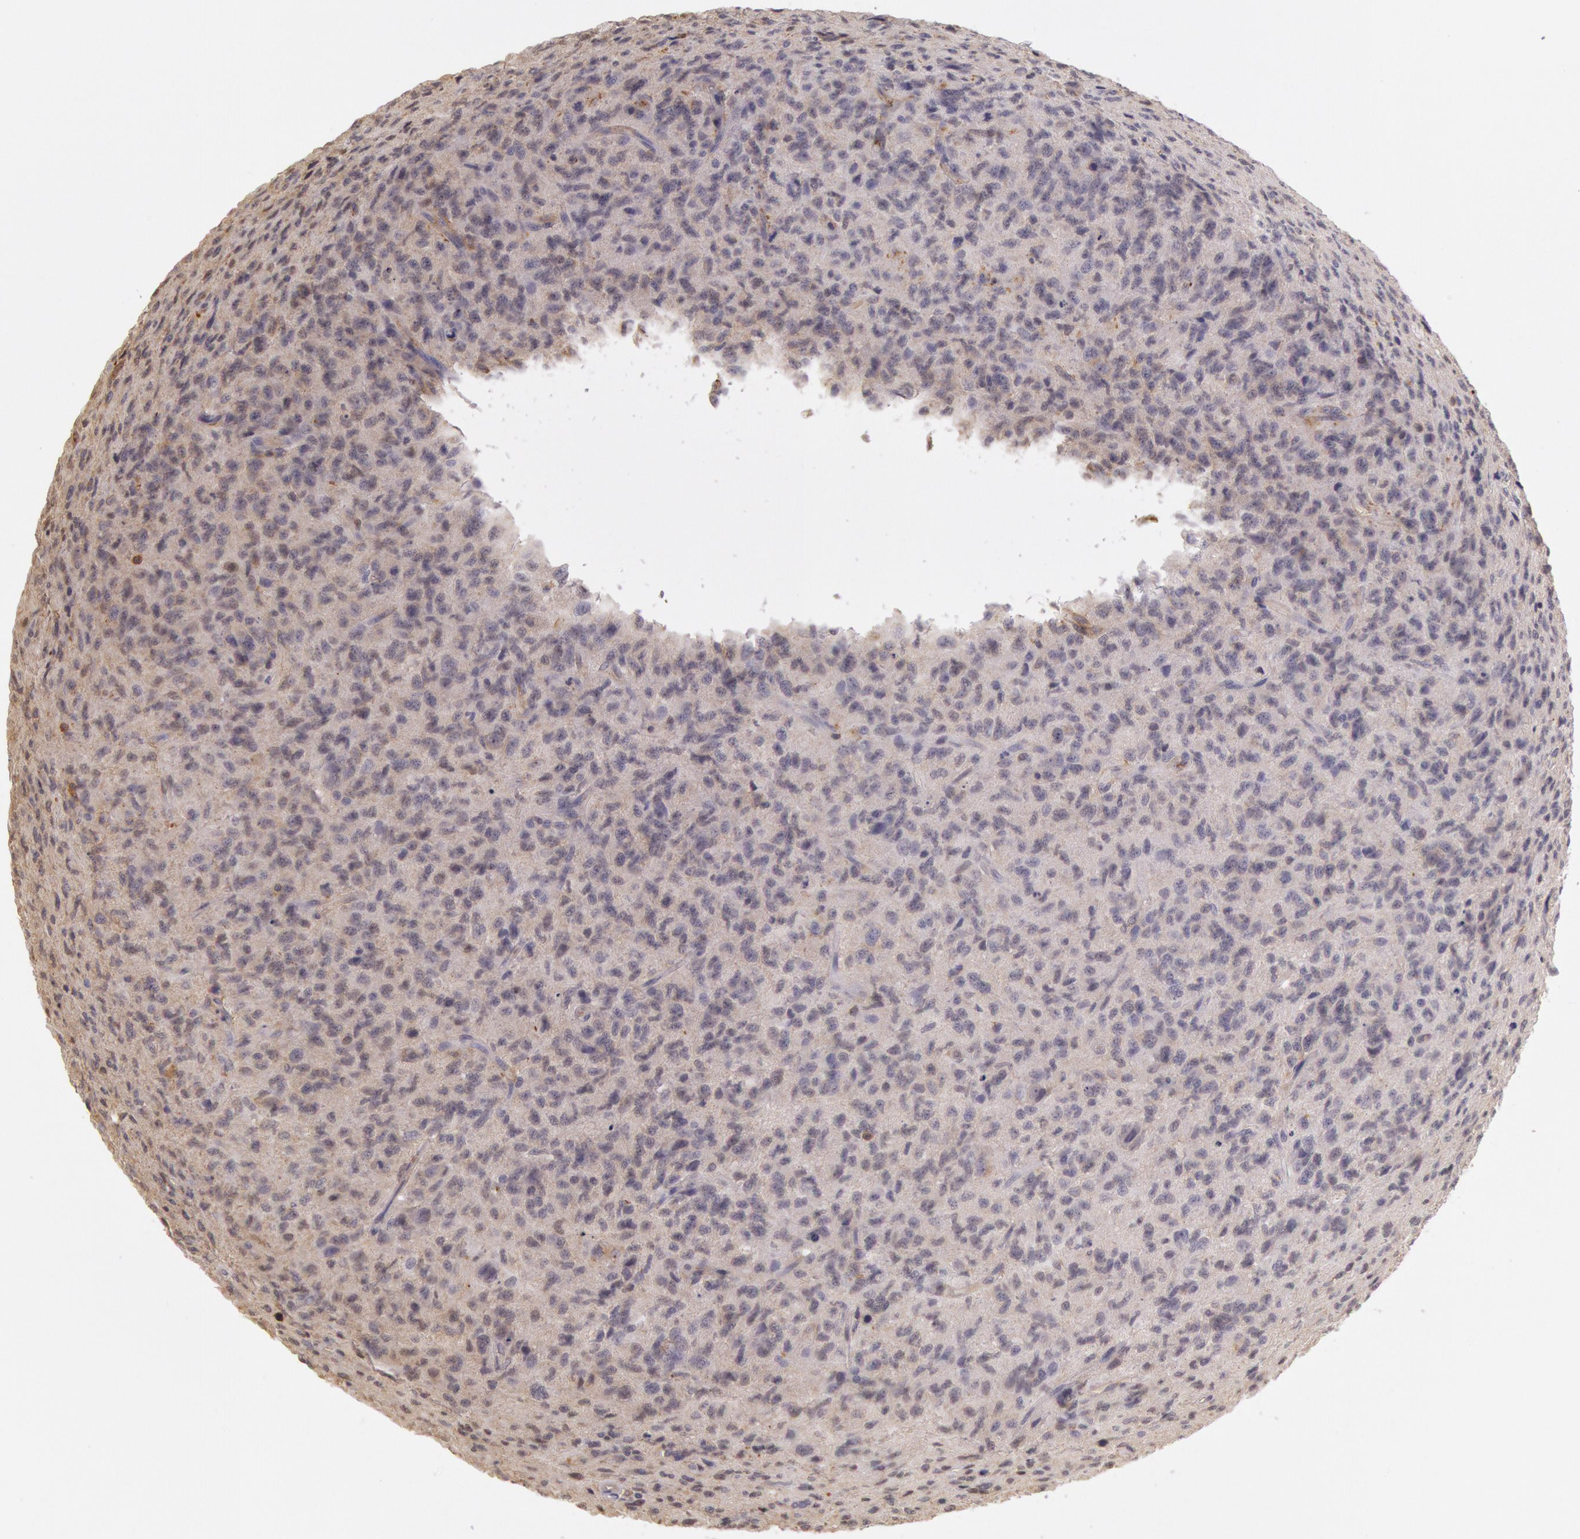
{"staining": {"intensity": "negative", "quantity": "none", "location": "none"}, "tissue": "glioma", "cell_type": "Tumor cells", "image_type": "cancer", "snomed": [{"axis": "morphology", "description": "Glioma, malignant, High grade"}, {"axis": "topography", "description": "Brain"}], "caption": "DAB (3,3'-diaminobenzidine) immunohistochemical staining of malignant glioma (high-grade) displays no significant expression in tumor cells.", "gene": "HIF1A", "patient": {"sex": "male", "age": 36}}